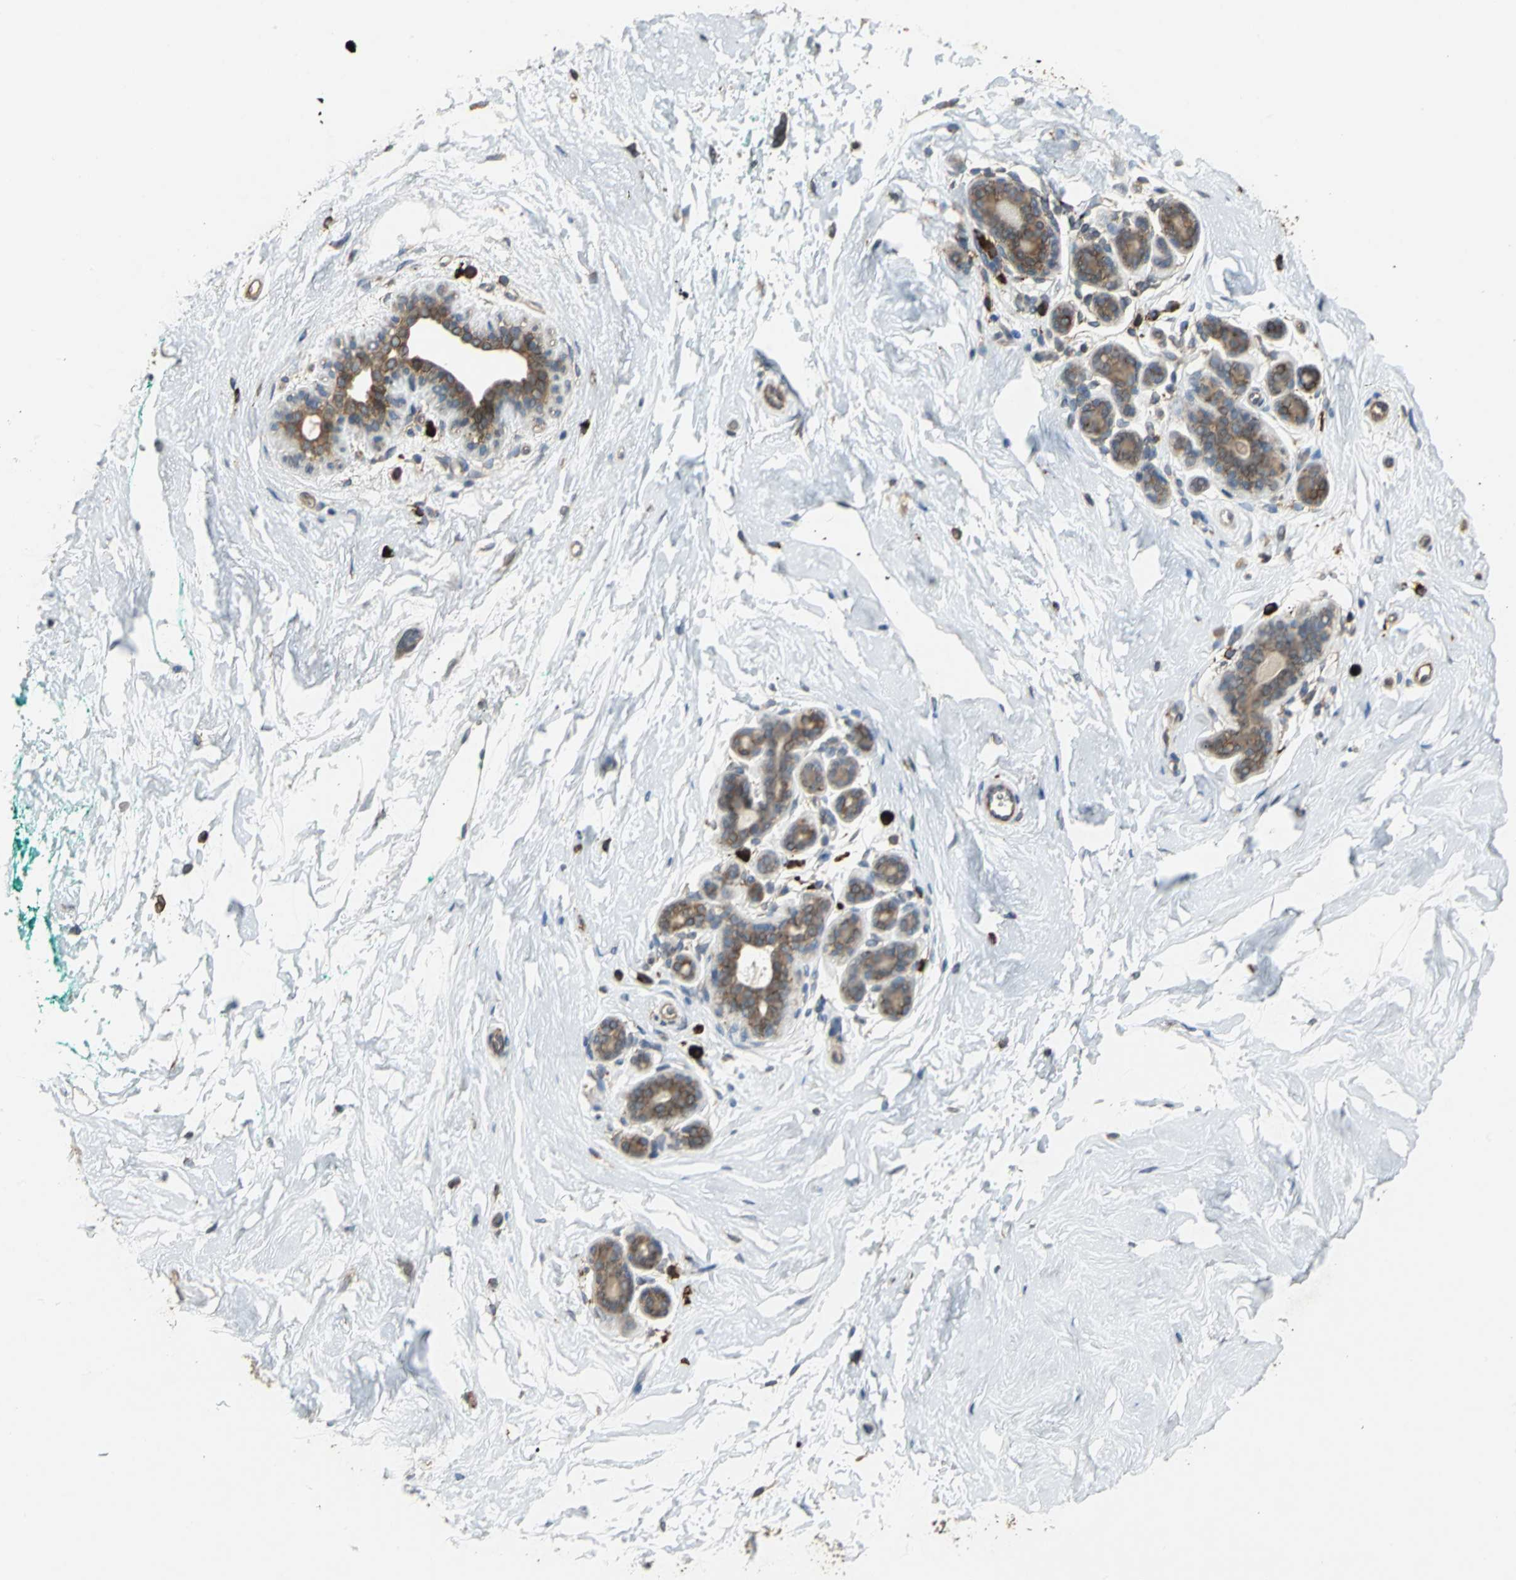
{"staining": {"intensity": "moderate", "quantity": ">75%", "location": "cytoplasmic/membranous"}, "tissue": "breast", "cell_type": "Adipocytes", "image_type": "normal", "snomed": [{"axis": "morphology", "description": "Normal tissue, NOS"}, {"axis": "topography", "description": "Breast"}], "caption": "Immunohistochemical staining of unremarkable human breast shows >75% levels of moderate cytoplasmic/membranous protein staining in approximately >75% of adipocytes.", "gene": "SYVN1", "patient": {"sex": "female", "age": 52}}